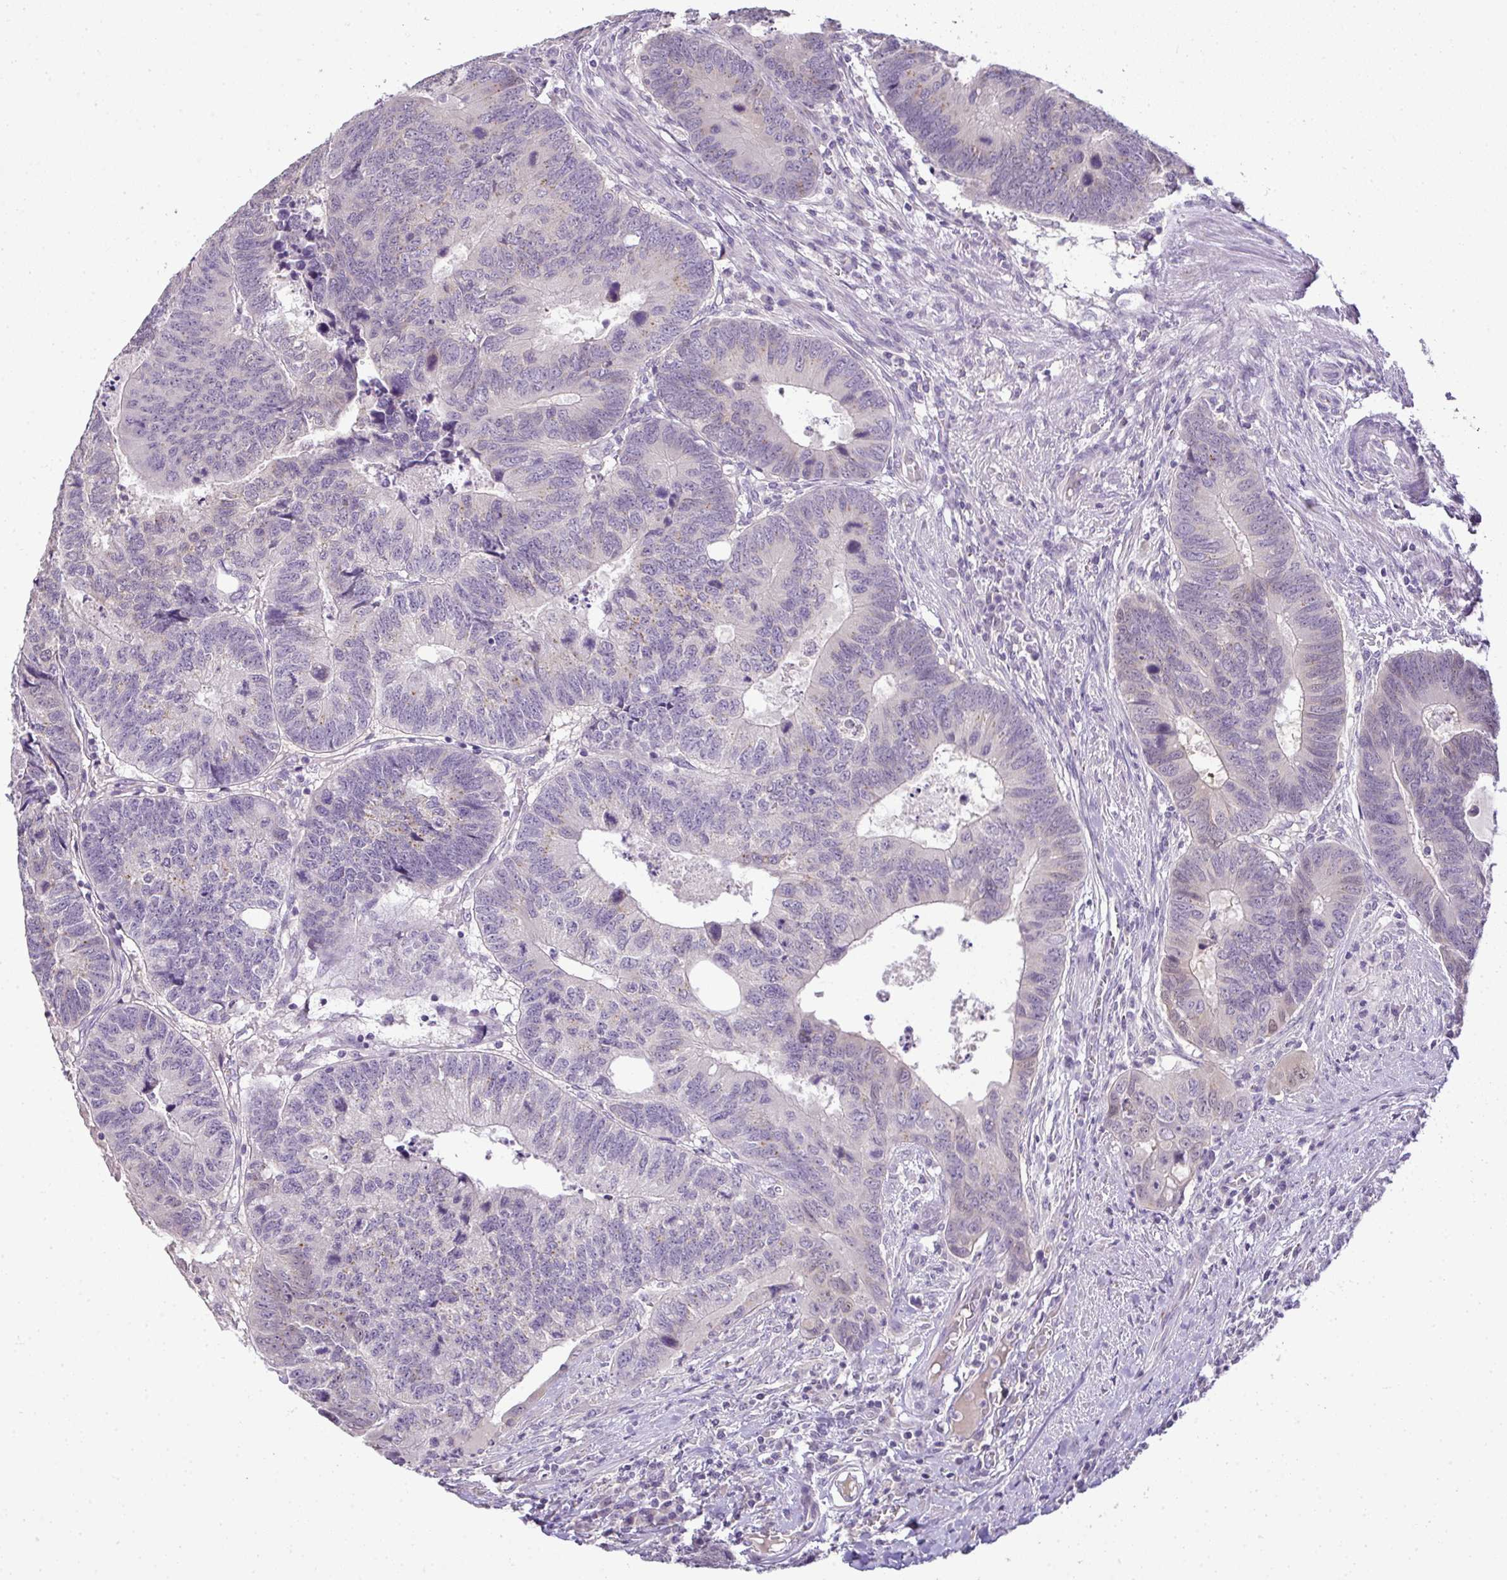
{"staining": {"intensity": "weak", "quantity": "<25%", "location": "nuclear"}, "tissue": "colorectal cancer", "cell_type": "Tumor cells", "image_type": "cancer", "snomed": [{"axis": "morphology", "description": "Adenocarcinoma, NOS"}, {"axis": "topography", "description": "Colon"}], "caption": "Immunohistochemical staining of human colorectal cancer exhibits no significant staining in tumor cells. (Immunohistochemistry, brightfield microscopy, high magnification).", "gene": "CMPK1", "patient": {"sex": "male", "age": 62}}